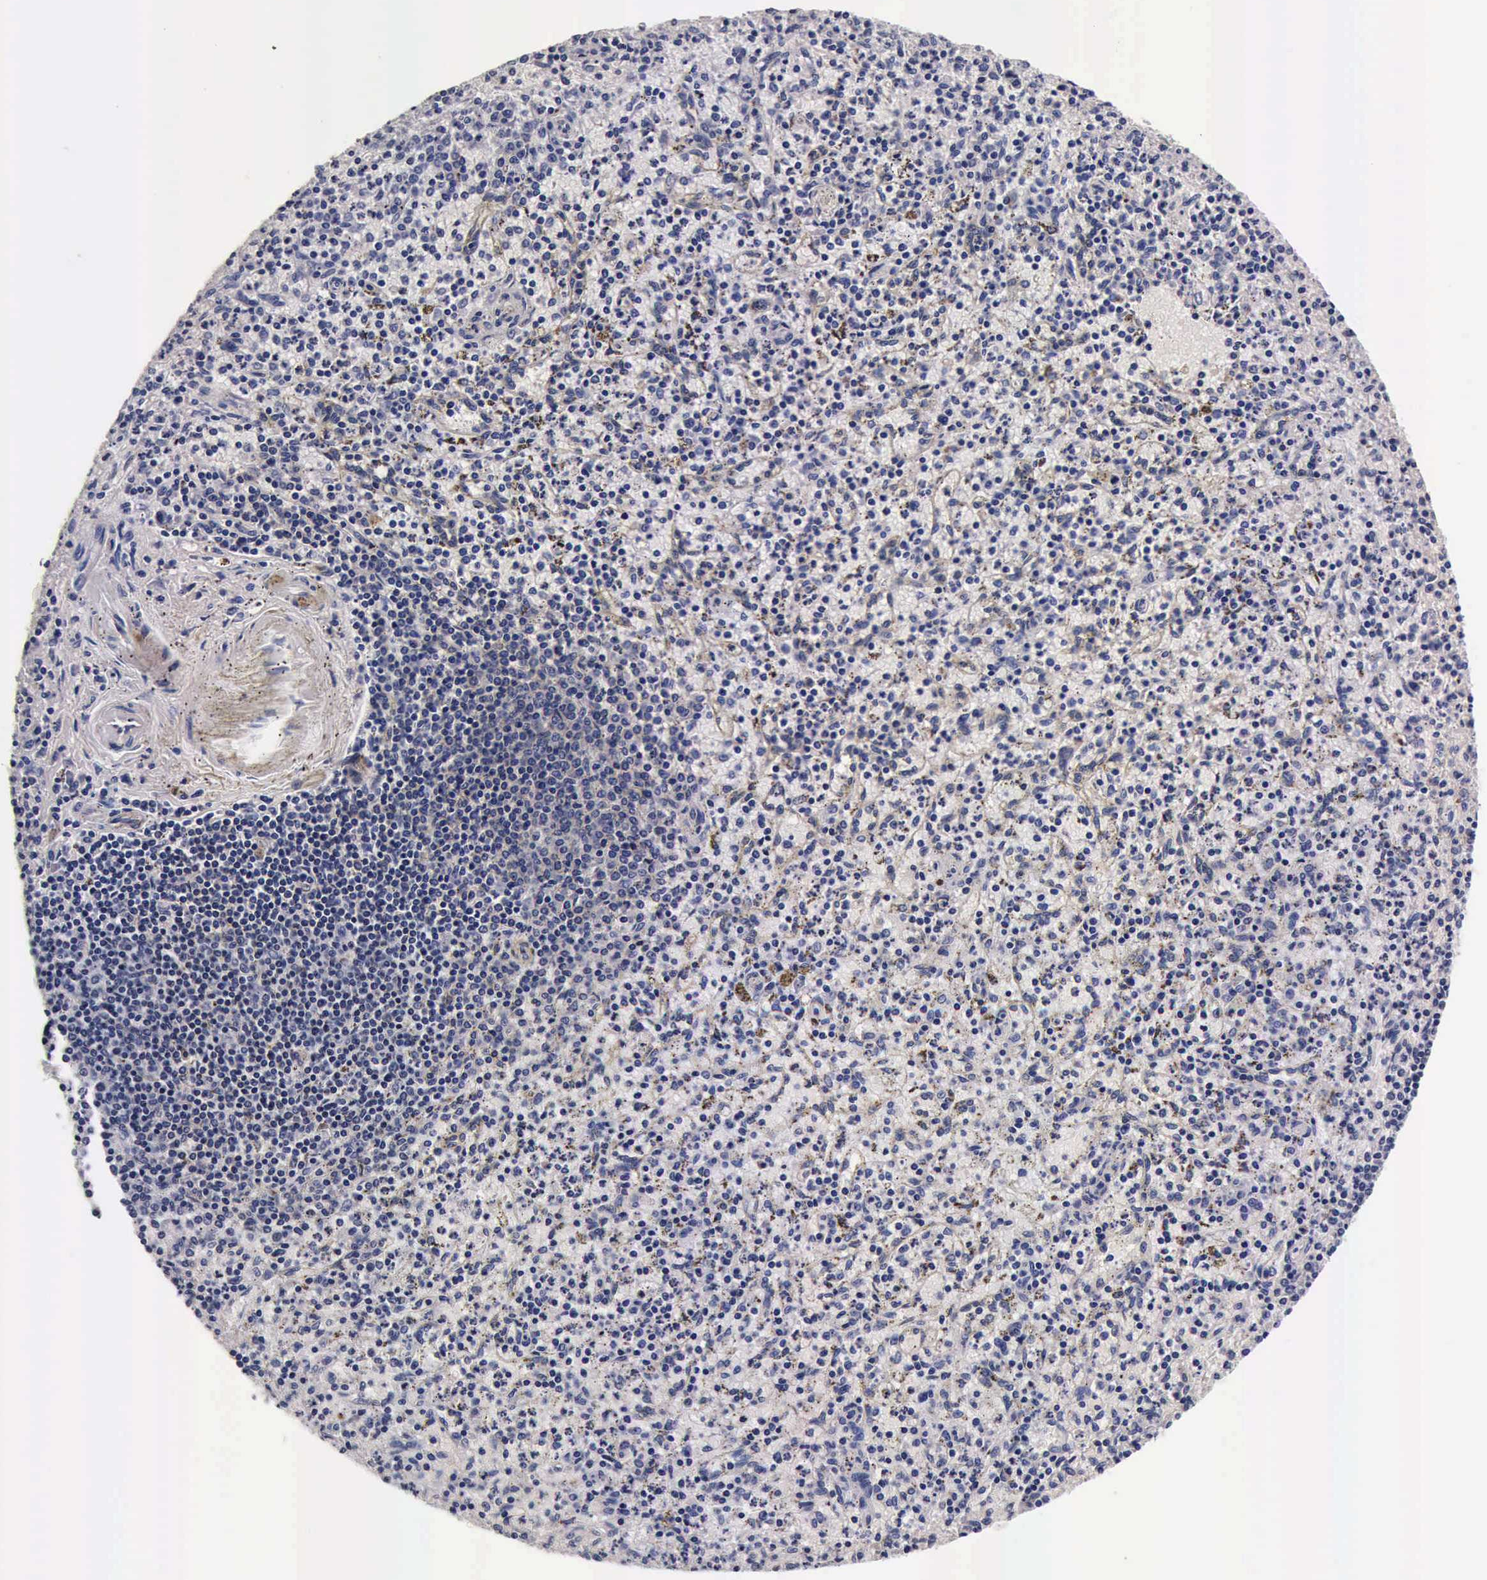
{"staining": {"intensity": "negative", "quantity": "none", "location": "none"}, "tissue": "spleen", "cell_type": "Cells in red pulp", "image_type": "normal", "snomed": [{"axis": "morphology", "description": "Normal tissue, NOS"}, {"axis": "topography", "description": "Spleen"}], "caption": "Cells in red pulp show no significant expression in benign spleen. (DAB (3,3'-diaminobenzidine) immunohistochemistry visualized using brightfield microscopy, high magnification).", "gene": "IAPP", "patient": {"sex": "male", "age": 72}}